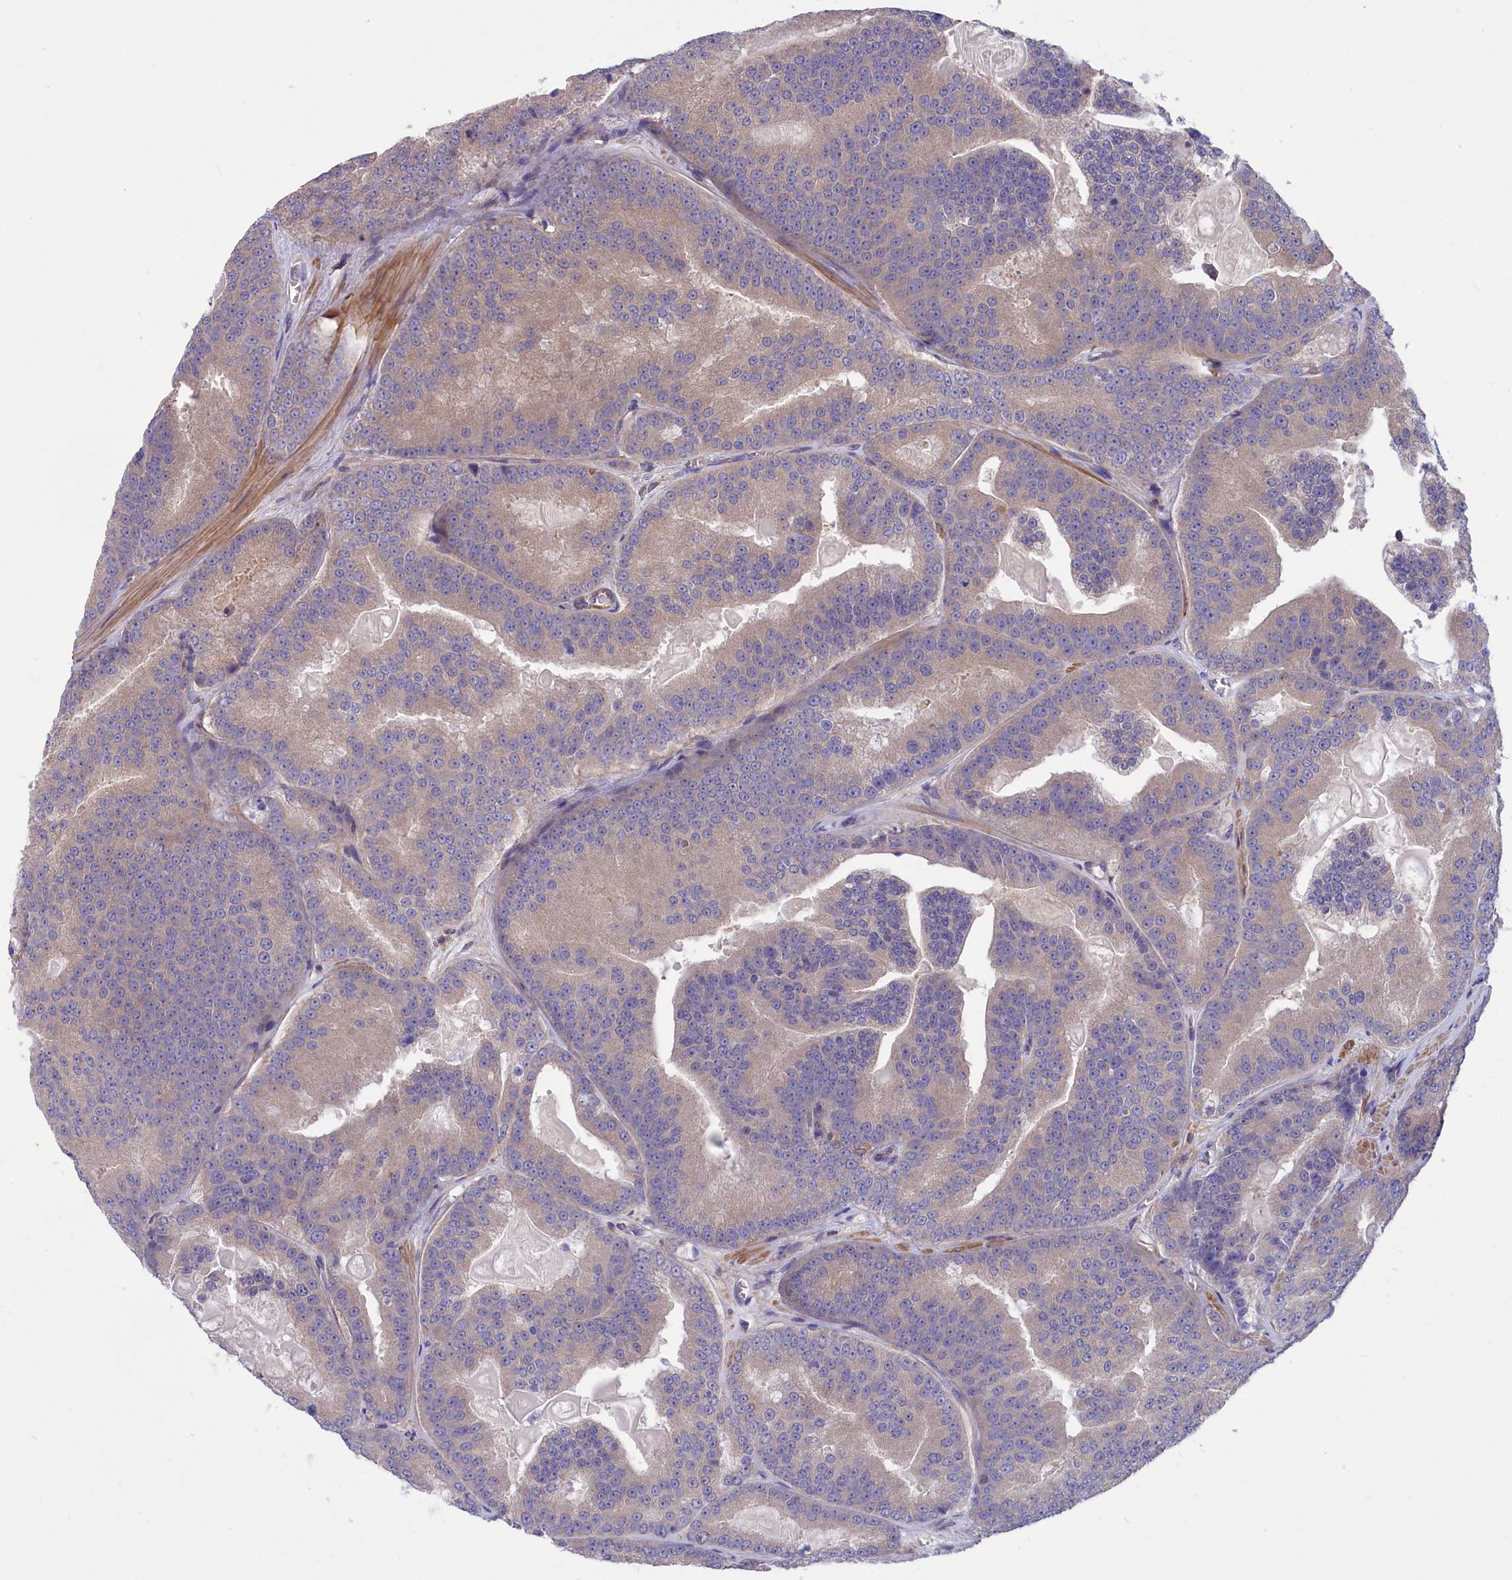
{"staining": {"intensity": "weak", "quantity": "<25%", "location": "cytoplasmic/membranous"}, "tissue": "prostate cancer", "cell_type": "Tumor cells", "image_type": "cancer", "snomed": [{"axis": "morphology", "description": "Adenocarcinoma, High grade"}, {"axis": "topography", "description": "Prostate"}], "caption": "High power microscopy micrograph of an immunohistochemistry (IHC) image of high-grade adenocarcinoma (prostate), revealing no significant expression in tumor cells.", "gene": "AMDHD2", "patient": {"sex": "male", "age": 61}}